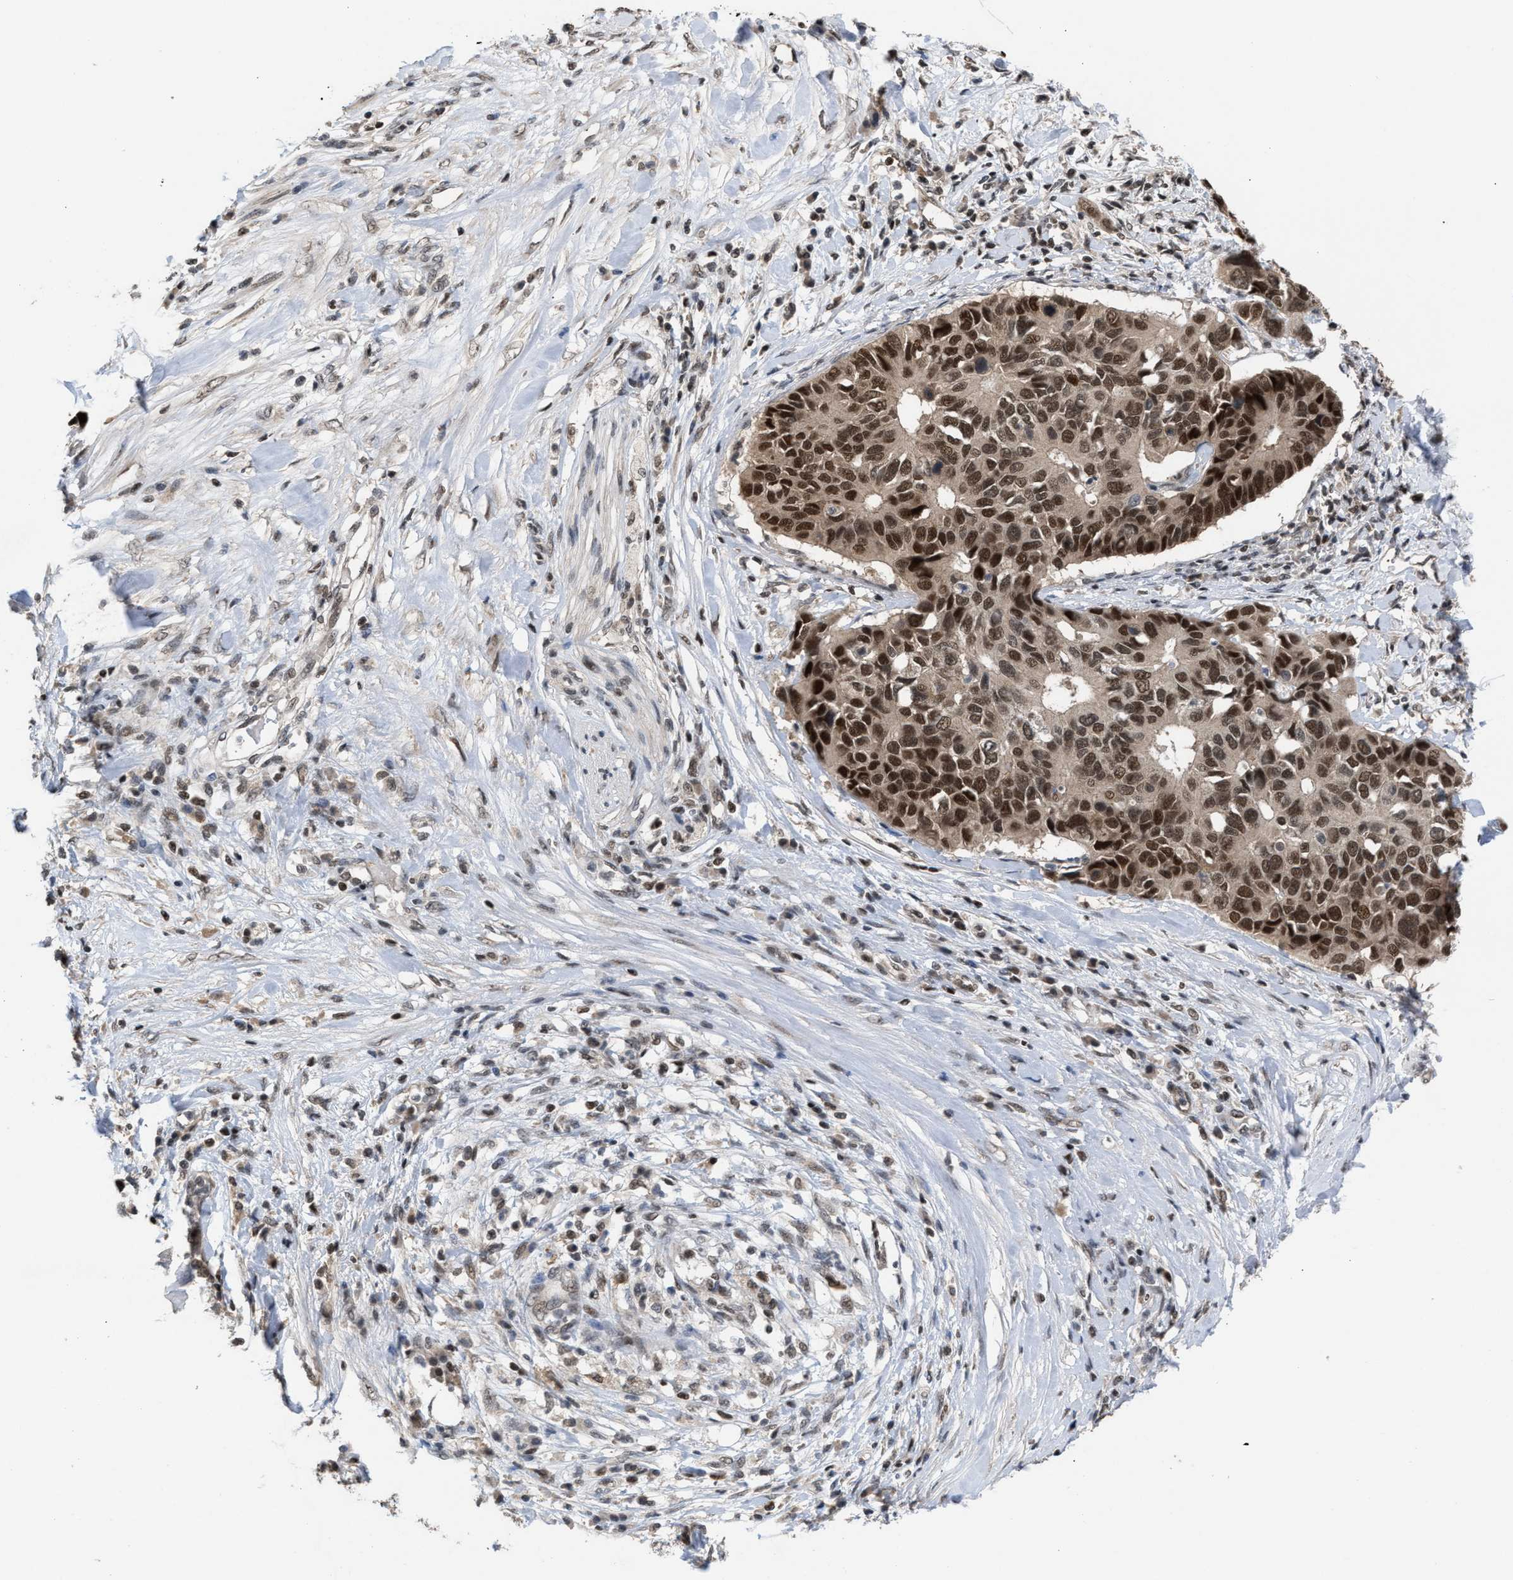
{"staining": {"intensity": "strong", "quantity": ">75%", "location": "nuclear"}, "tissue": "pancreatic cancer", "cell_type": "Tumor cells", "image_type": "cancer", "snomed": [{"axis": "morphology", "description": "Adenocarcinoma, NOS"}, {"axis": "topography", "description": "Pancreas"}], "caption": "IHC of adenocarcinoma (pancreatic) exhibits high levels of strong nuclear staining in about >75% of tumor cells.", "gene": "C9orf78", "patient": {"sex": "female", "age": 56}}